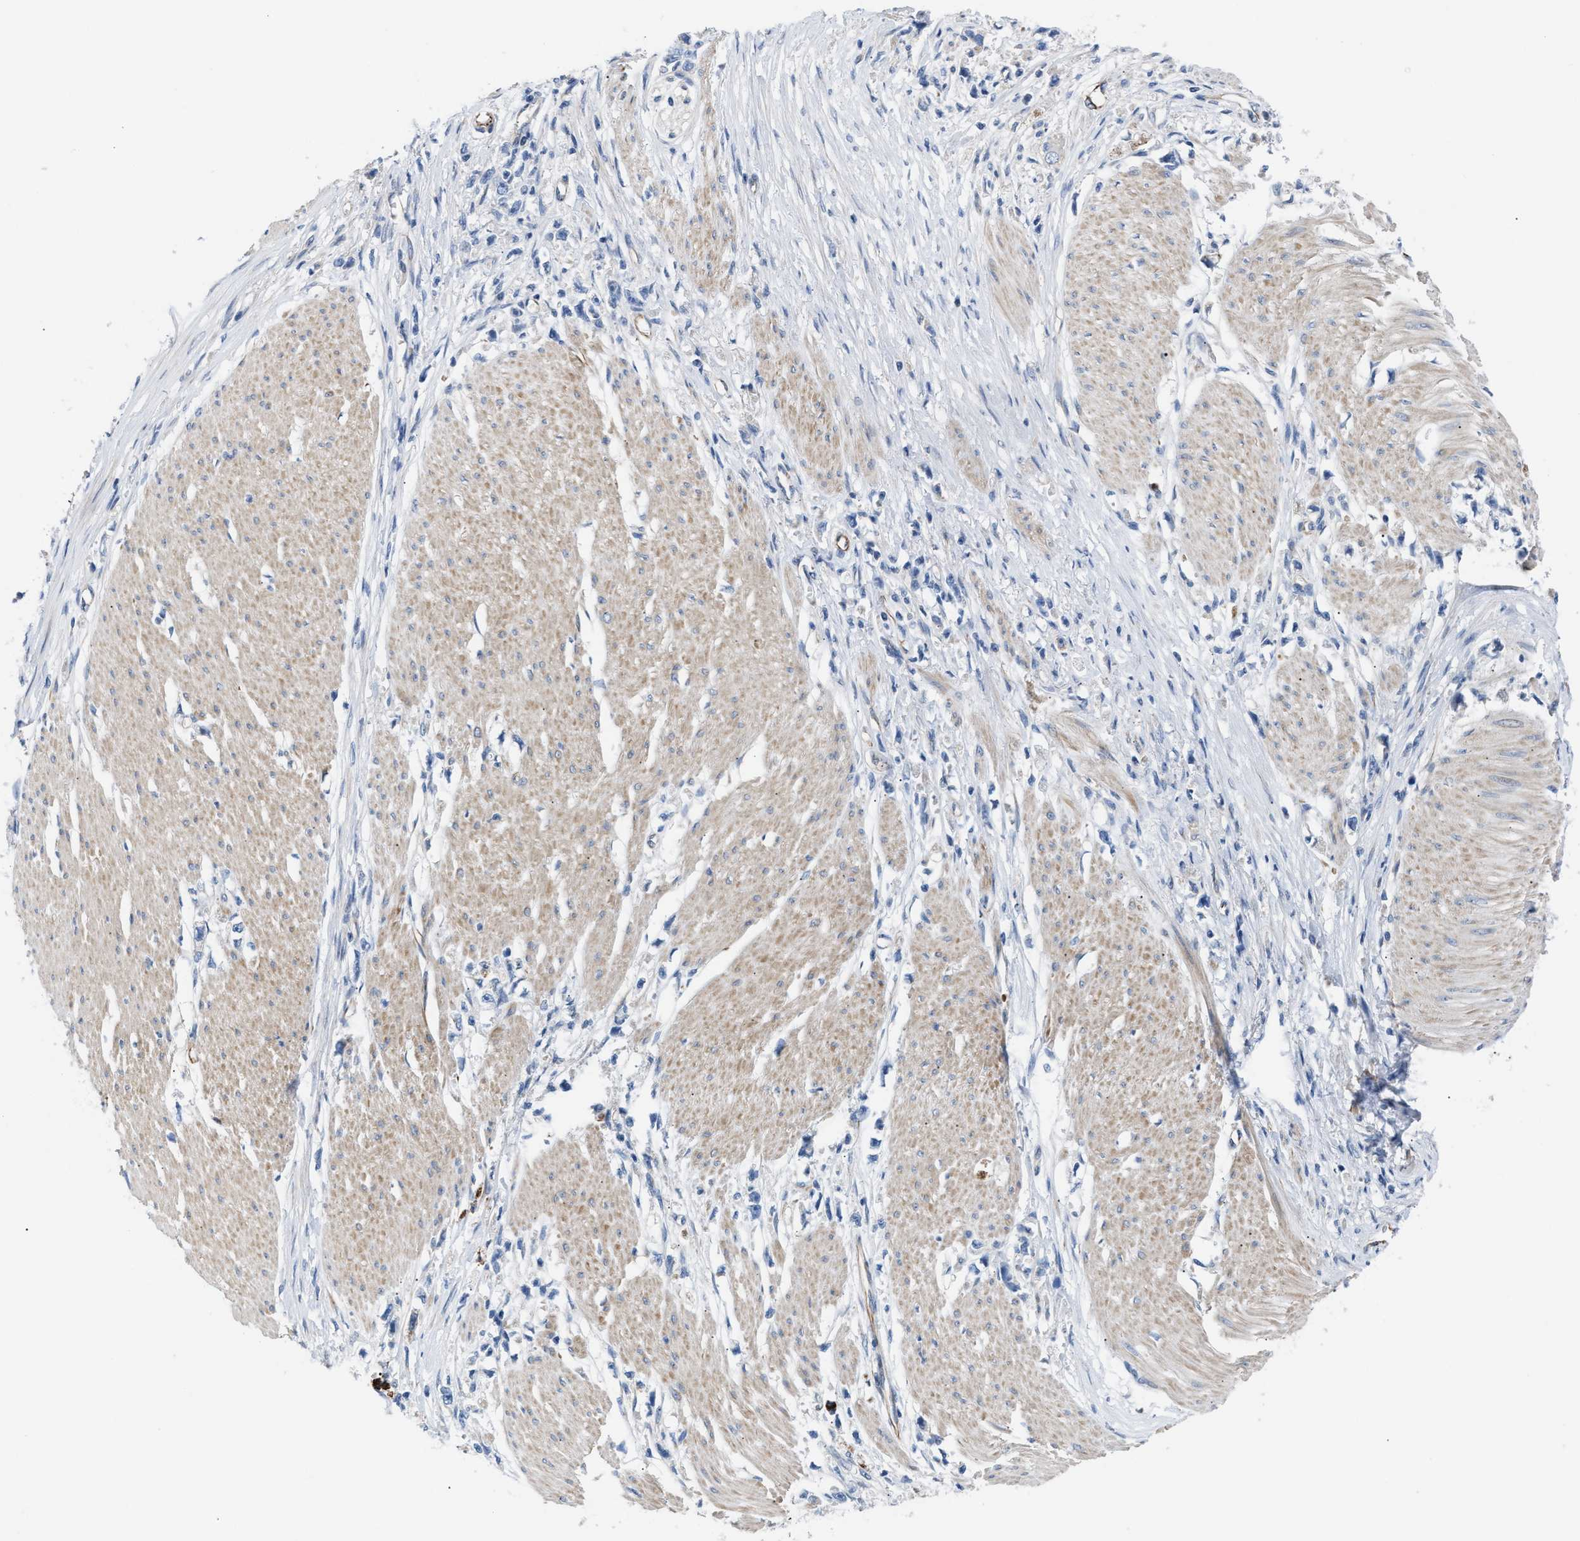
{"staining": {"intensity": "negative", "quantity": "none", "location": "none"}, "tissue": "stomach cancer", "cell_type": "Tumor cells", "image_type": "cancer", "snomed": [{"axis": "morphology", "description": "Adenocarcinoma, NOS"}, {"axis": "topography", "description": "Stomach"}], "caption": "Human stomach cancer (adenocarcinoma) stained for a protein using immunohistochemistry (IHC) displays no expression in tumor cells.", "gene": "TFPI", "patient": {"sex": "female", "age": 59}}